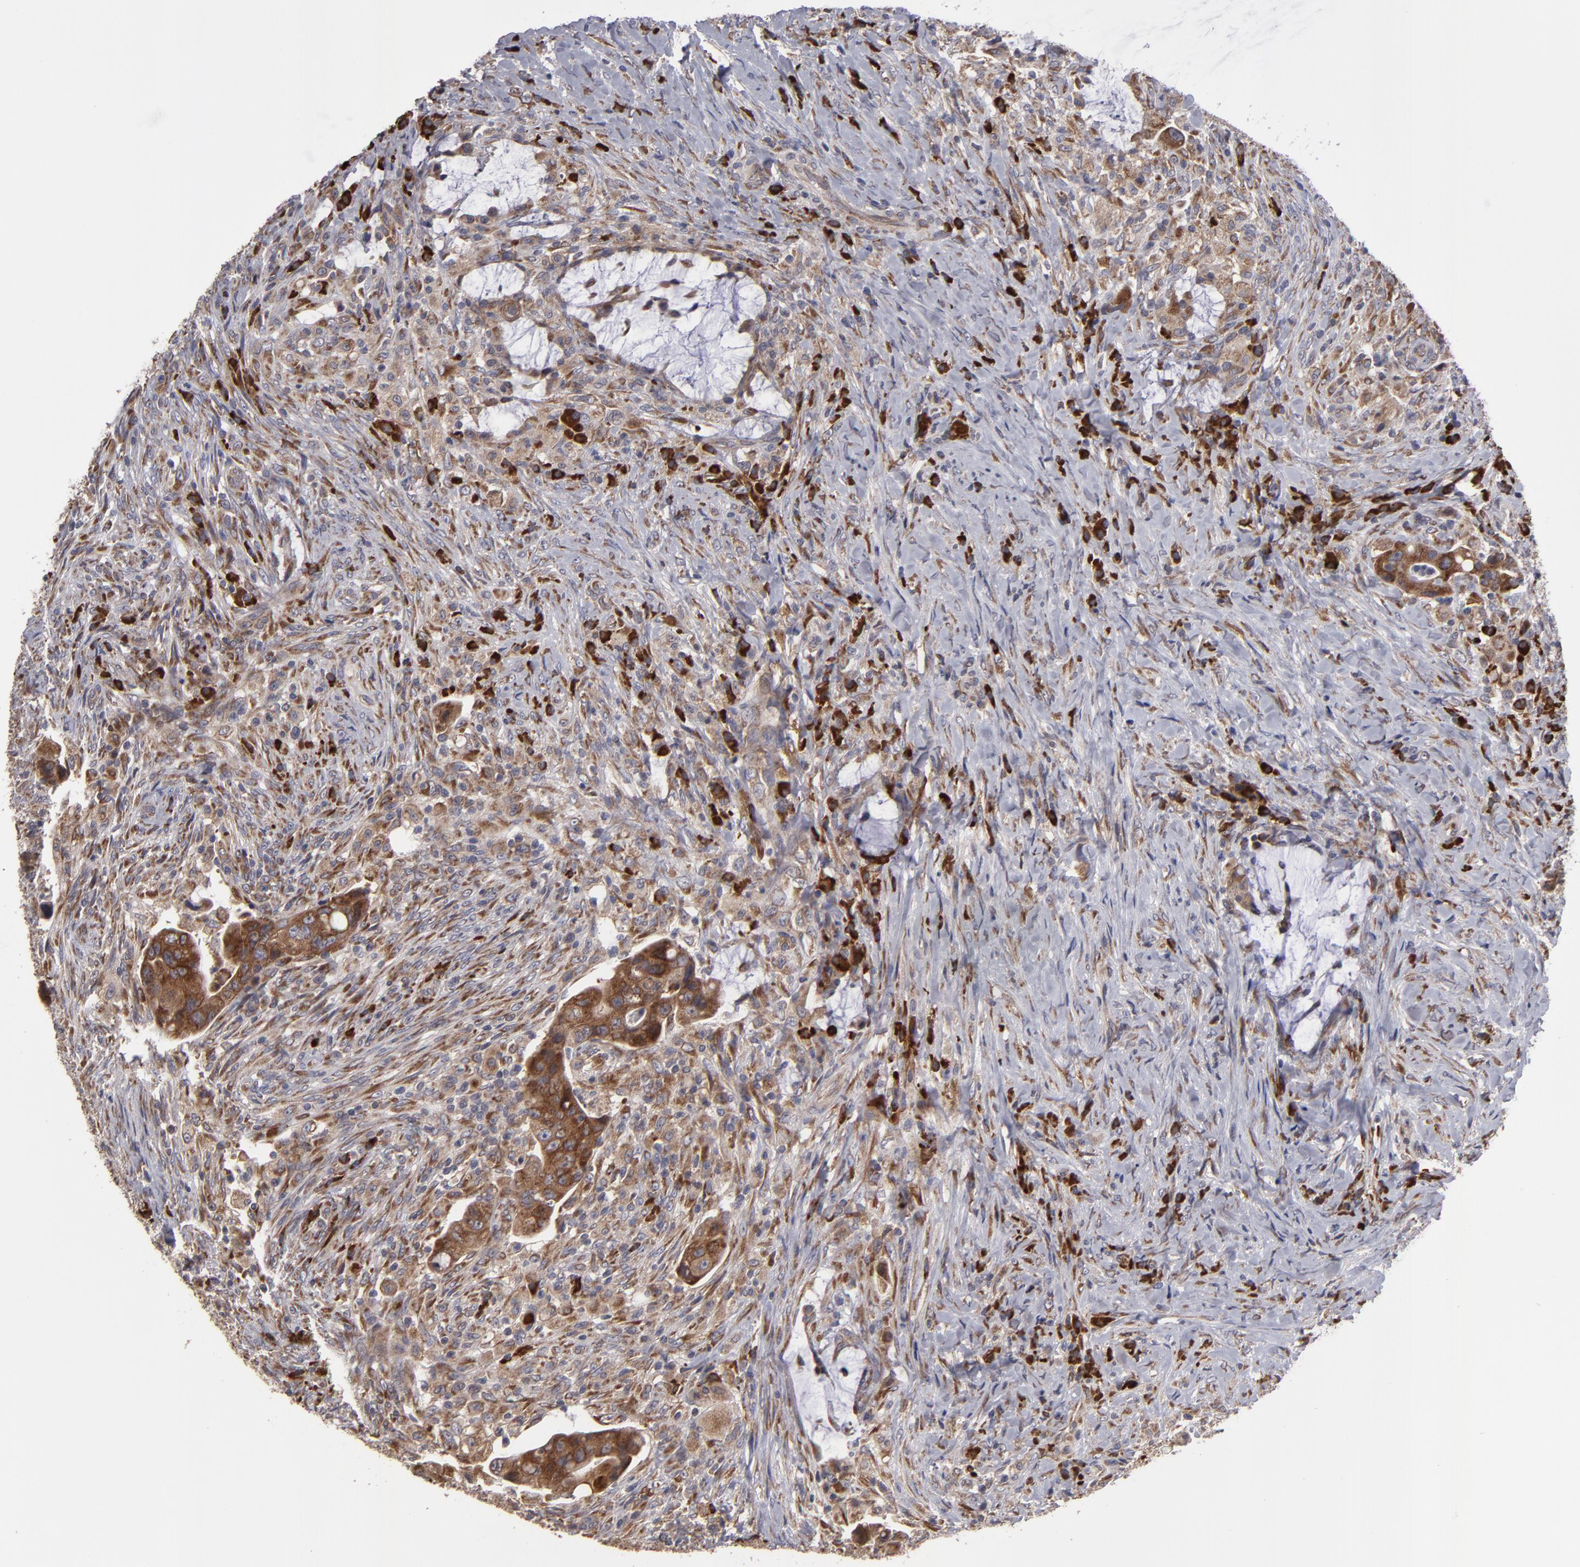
{"staining": {"intensity": "strong", "quantity": ">75%", "location": "cytoplasmic/membranous"}, "tissue": "colorectal cancer", "cell_type": "Tumor cells", "image_type": "cancer", "snomed": [{"axis": "morphology", "description": "Adenocarcinoma, NOS"}, {"axis": "topography", "description": "Rectum"}], "caption": "Immunohistochemistry image of neoplastic tissue: human colorectal cancer (adenocarcinoma) stained using IHC displays high levels of strong protein expression localized specifically in the cytoplasmic/membranous of tumor cells, appearing as a cytoplasmic/membranous brown color.", "gene": "SND1", "patient": {"sex": "female", "age": 71}}